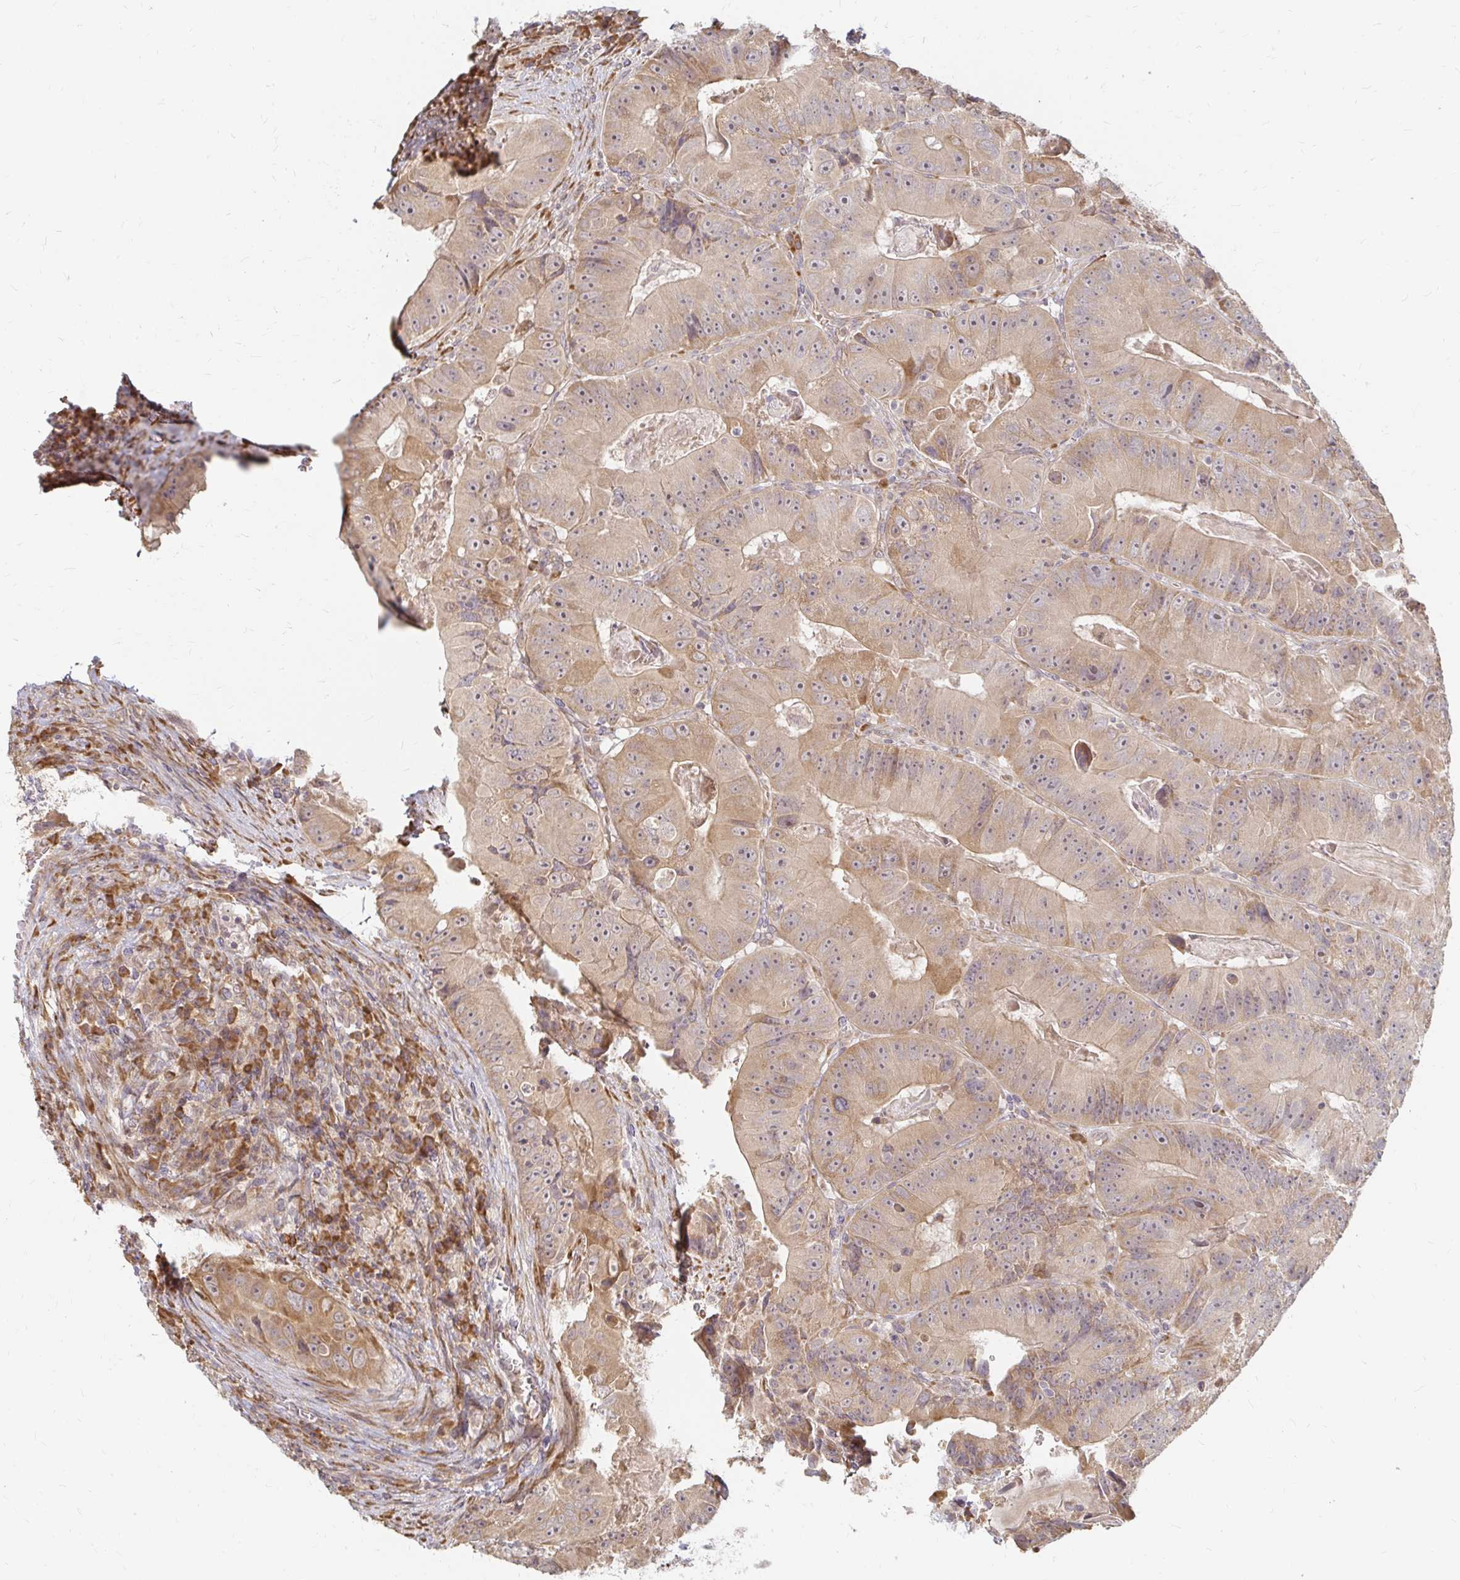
{"staining": {"intensity": "weak", "quantity": ">75%", "location": "cytoplasmic/membranous"}, "tissue": "colorectal cancer", "cell_type": "Tumor cells", "image_type": "cancer", "snomed": [{"axis": "morphology", "description": "Adenocarcinoma, NOS"}, {"axis": "topography", "description": "Colon"}], "caption": "Immunohistochemical staining of colorectal cancer displays low levels of weak cytoplasmic/membranous protein staining in about >75% of tumor cells.", "gene": "CAST", "patient": {"sex": "female", "age": 86}}